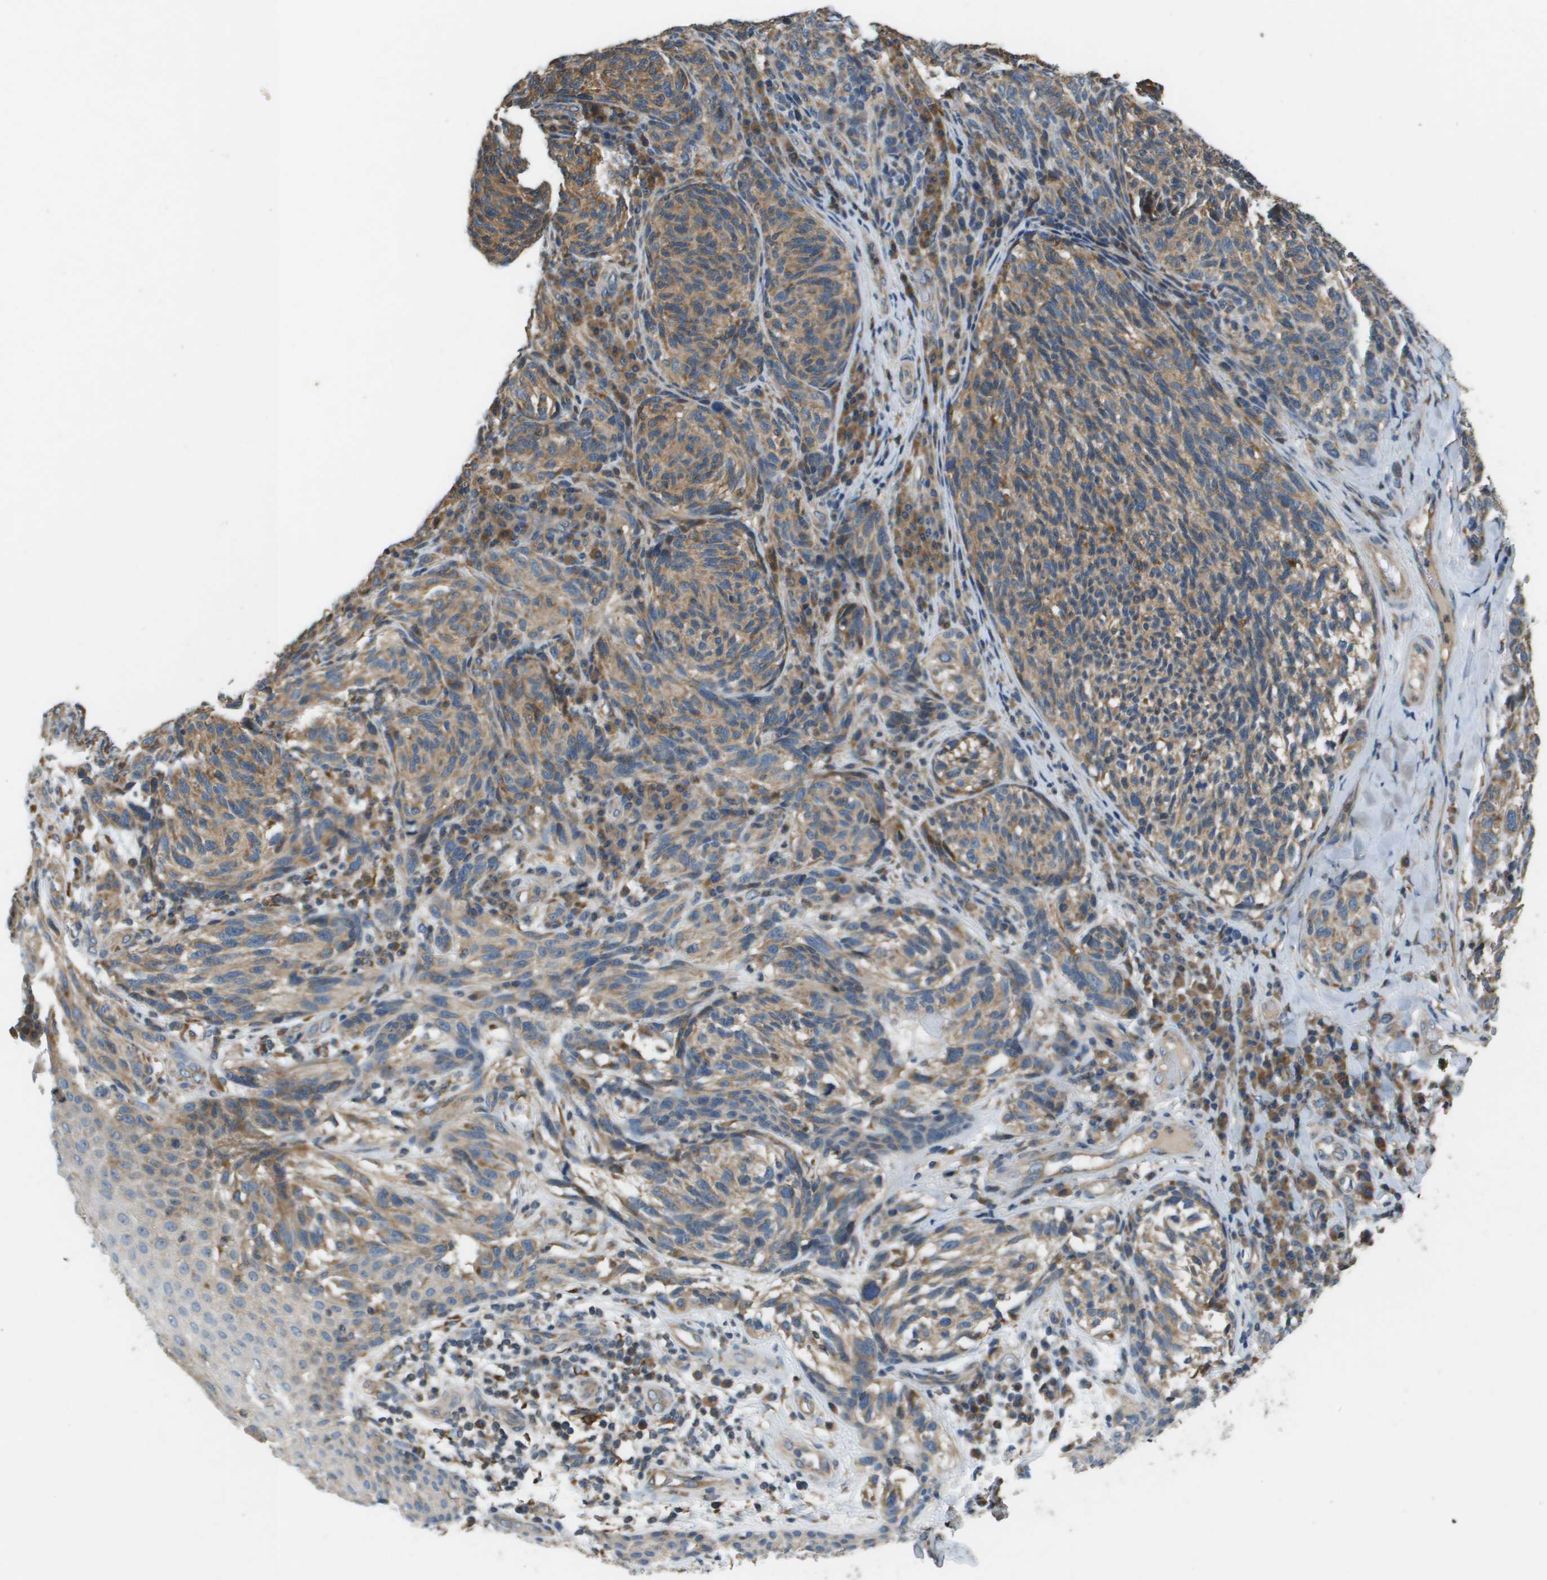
{"staining": {"intensity": "moderate", "quantity": ">75%", "location": "cytoplasmic/membranous"}, "tissue": "melanoma", "cell_type": "Tumor cells", "image_type": "cancer", "snomed": [{"axis": "morphology", "description": "Malignant melanoma, NOS"}, {"axis": "topography", "description": "Skin"}], "caption": "Melanoma was stained to show a protein in brown. There is medium levels of moderate cytoplasmic/membranous positivity in about >75% of tumor cells.", "gene": "SAMSN1", "patient": {"sex": "female", "age": 73}}